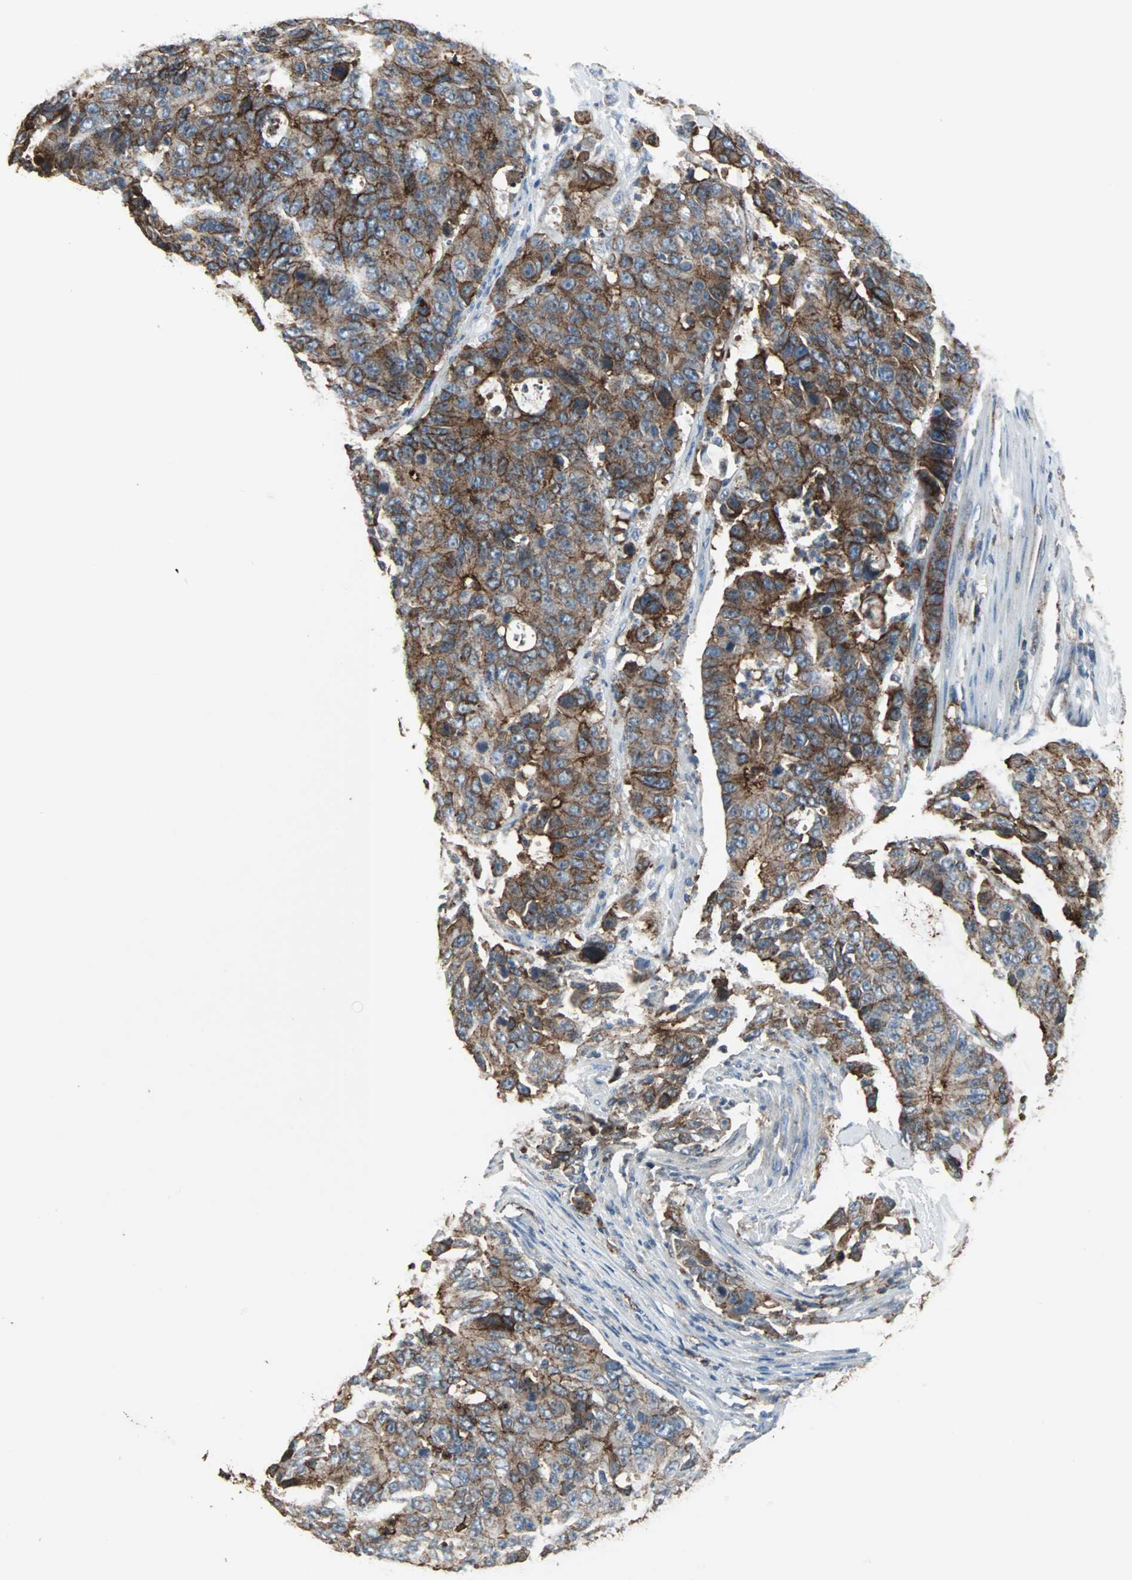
{"staining": {"intensity": "moderate", "quantity": ">75%", "location": "cytoplasmic/membranous"}, "tissue": "colorectal cancer", "cell_type": "Tumor cells", "image_type": "cancer", "snomed": [{"axis": "morphology", "description": "Adenocarcinoma, NOS"}, {"axis": "topography", "description": "Colon"}], "caption": "IHC of human adenocarcinoma (colorectal) exhibits medium levels of moderate cytoplasmic/membranous expression in about >75% of tumor cells.", "gene": "F11R", "patient": {"sex": "female", "age": 86}}